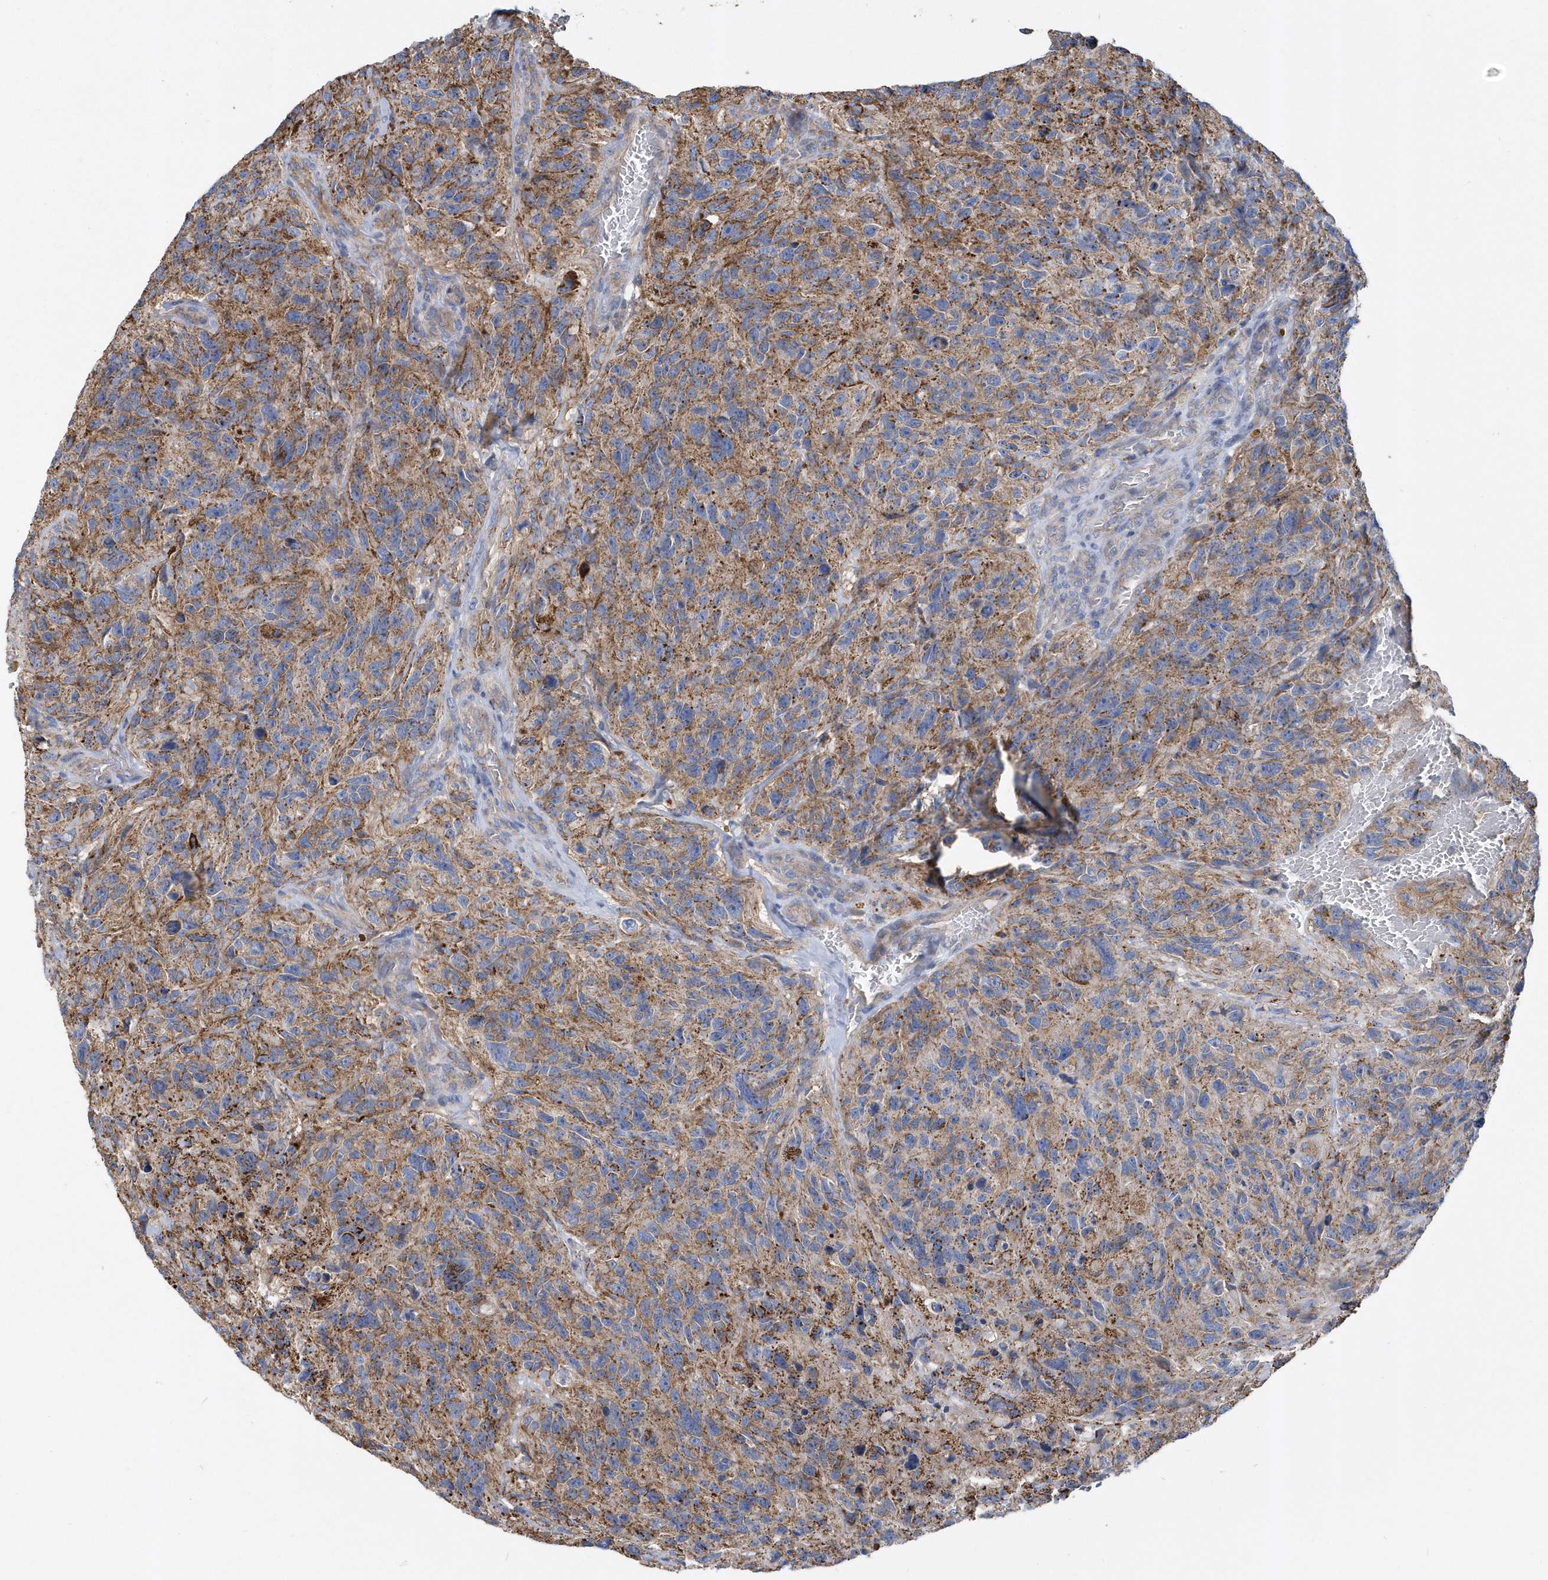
{"staining": {"intensity": "moderate", "quantity": ">75%", "location": "cytoplasmic/membranous"}, "tissue": "glioma", "cell_type": "Tumor cells", "image_type": "cancer", "snomed": [{"axis": "morphology", "description": "Glioma, malignant, High grade"}, {"axis": "topography", "description": "Brain"}], "caption": "Moderate cytoplasmic/membranous expression for a protein is identified in about >75% of tumor cells of malignant high-grade glioma using immunohistochemistry.", "gene": "TRAIP", "patient": {"sex": "male", "age": 69}}